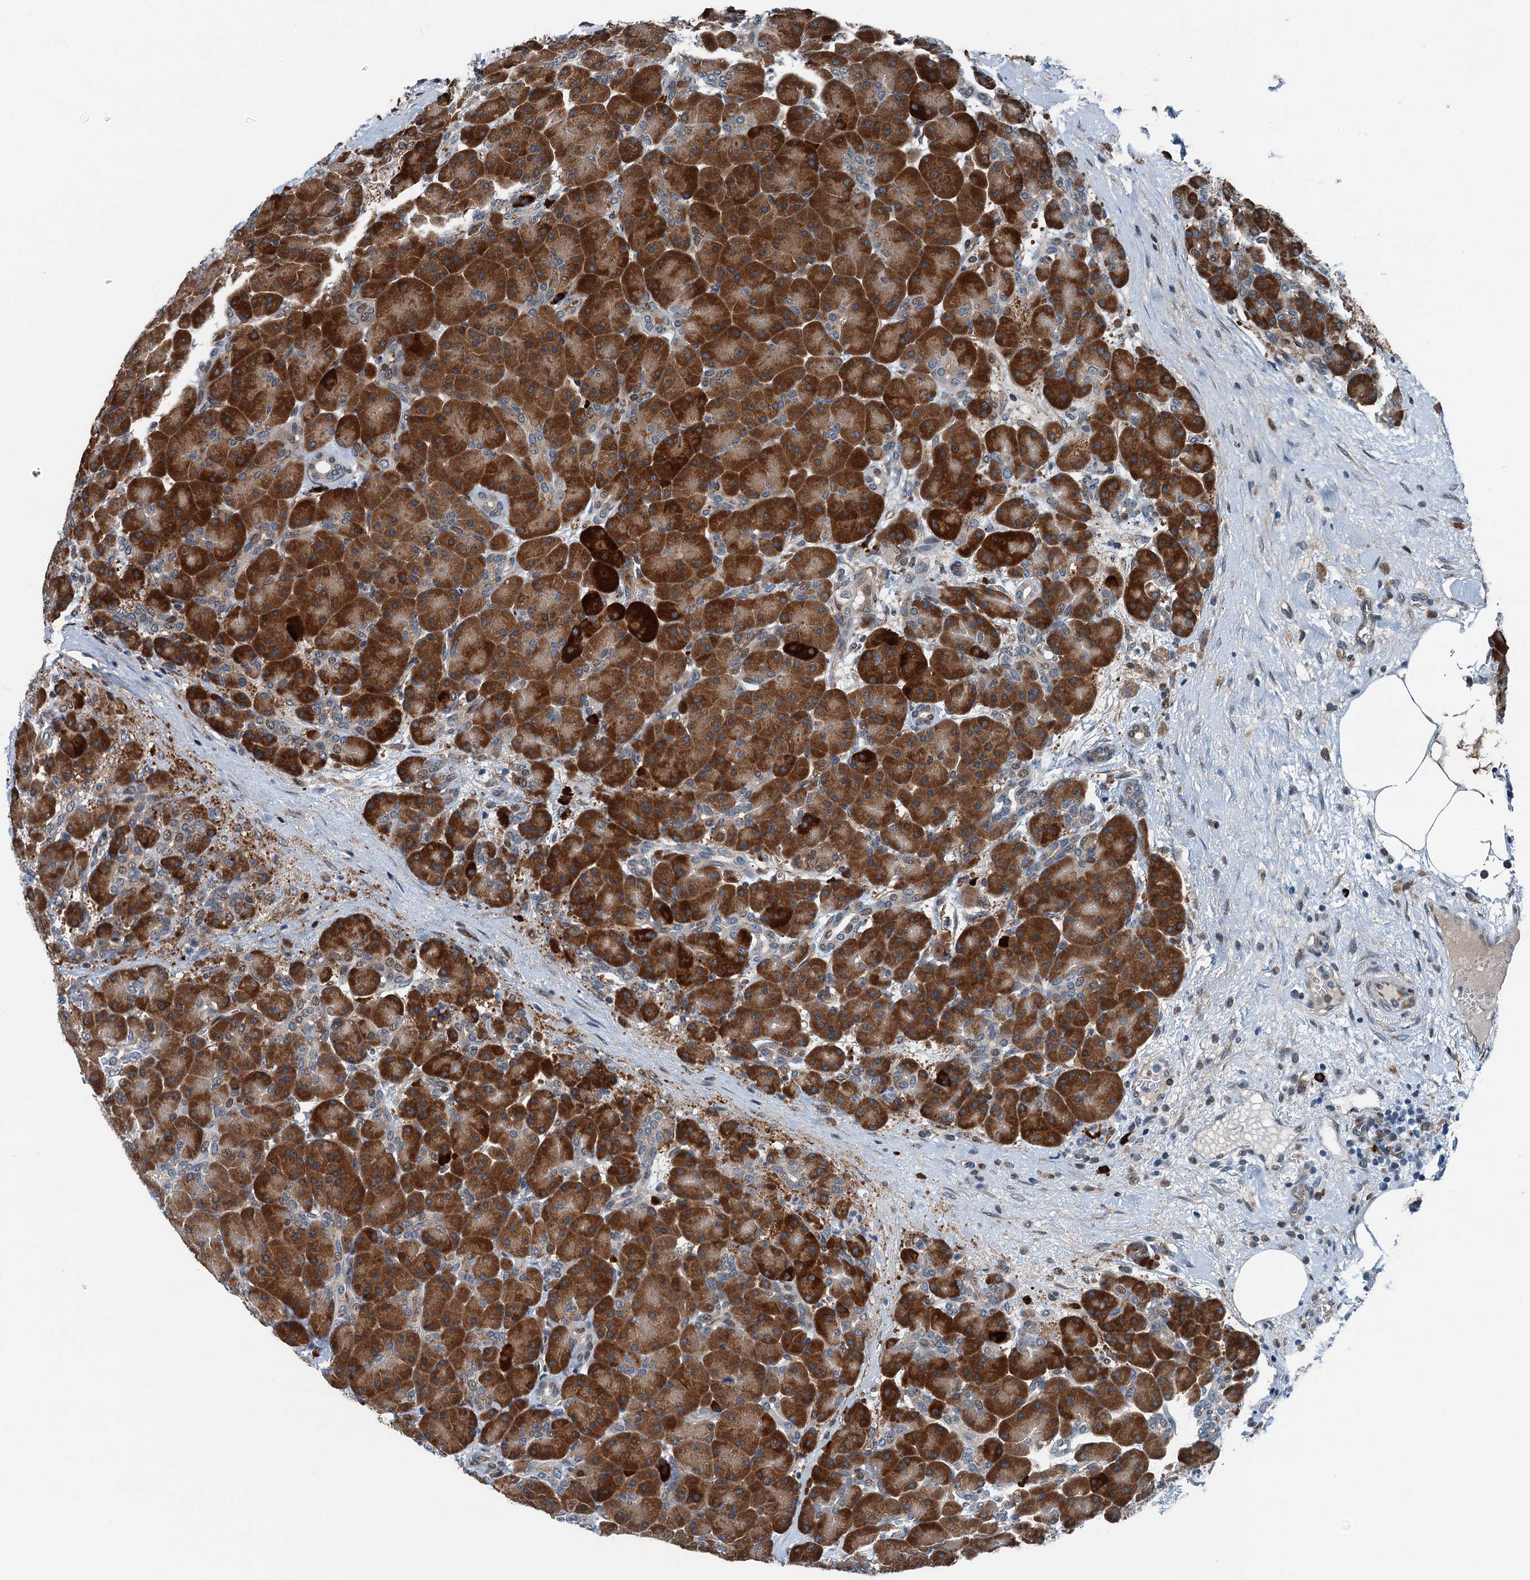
{"staining": {"intensity": "strong", "quantity": ">75%", "location": "cytoplasmic/membranous"}, "tissue": "pancreas", "cell_type": "Exocrine glandular cells", "image_type": "normal", "snomed": [{"axis": "morphology", "description": "Normal tissue, NOS"}, {"axis": "topography", "description": "Pancreas"}], "caption": "Exocrine glandular cells exhibit high levels of strong cytoplasmic/membranous staining in approximately >75% of cells in normal human pancreas. Using DAB (3,3'-diaminobenzidine) (brown) and hematoxylin (blue) stains, captured at high magnification using brightfield microscopy.", "gene": "TAMALIN", "patient": {"sex": "male", "age": 66}}